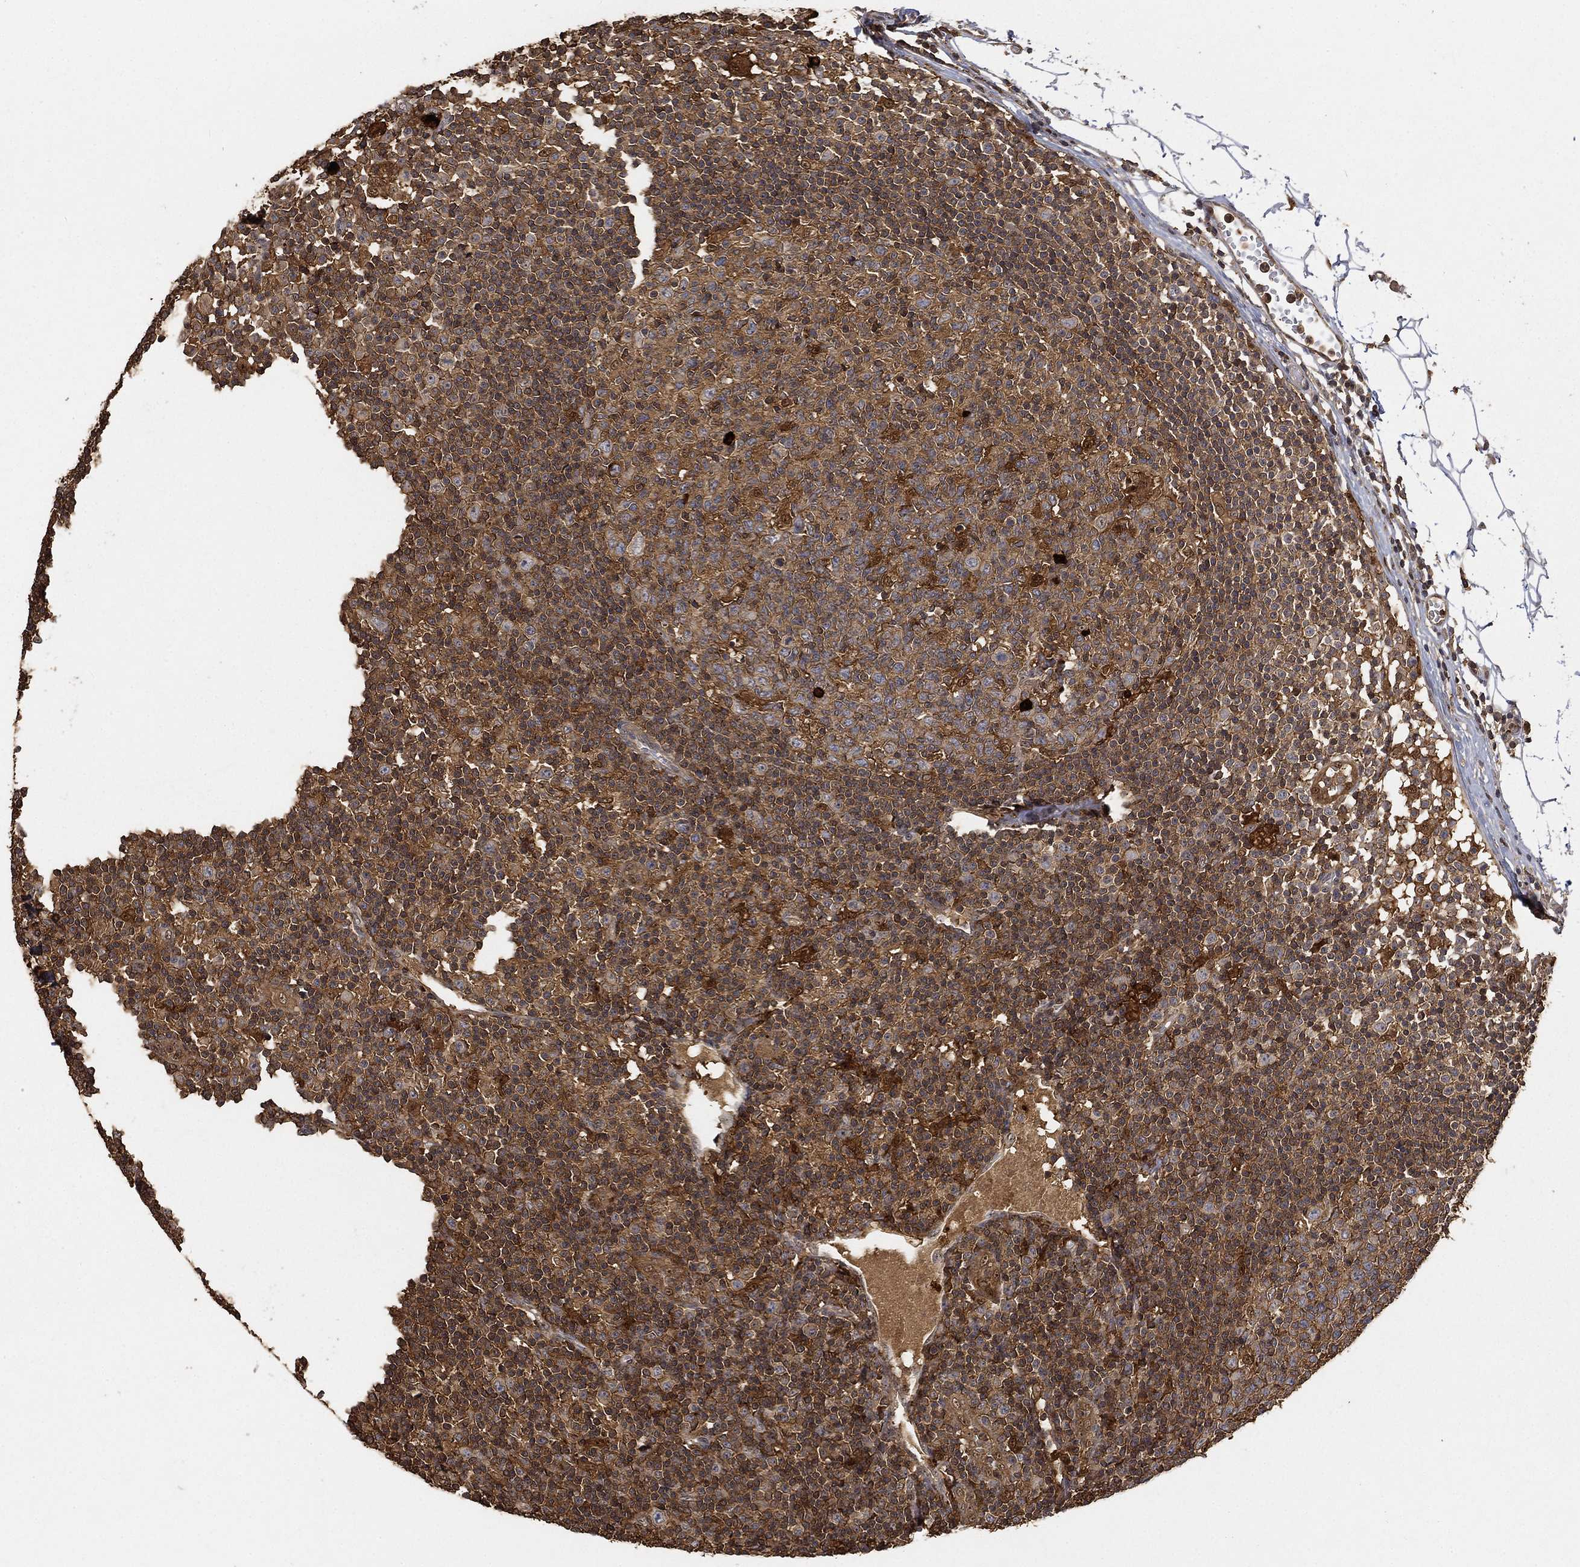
{"staining": {"intensity": "moderate", "quantity": "<25%", "location": "cytoplasmic/membranous"}, "tissue": "lymph node", "cell_type": "Germinal center cells", "image_type": "normal", "snomed": [{"axis": "morphology", "description": "Normal tissue, NOS"}, {"axis": "topography", "description": "Lymph node"}, {"axis": "topography", "description": "Salivary gland"}], "caption": "The photomicrograph shows immunohistochemical staining of benign lymph node. There is moderate cytoplasmic/membranous expression is present in about <25% of germinal center cells.", "gene": "CRYL1", "patient": {"sex": "male", "age": 83}}